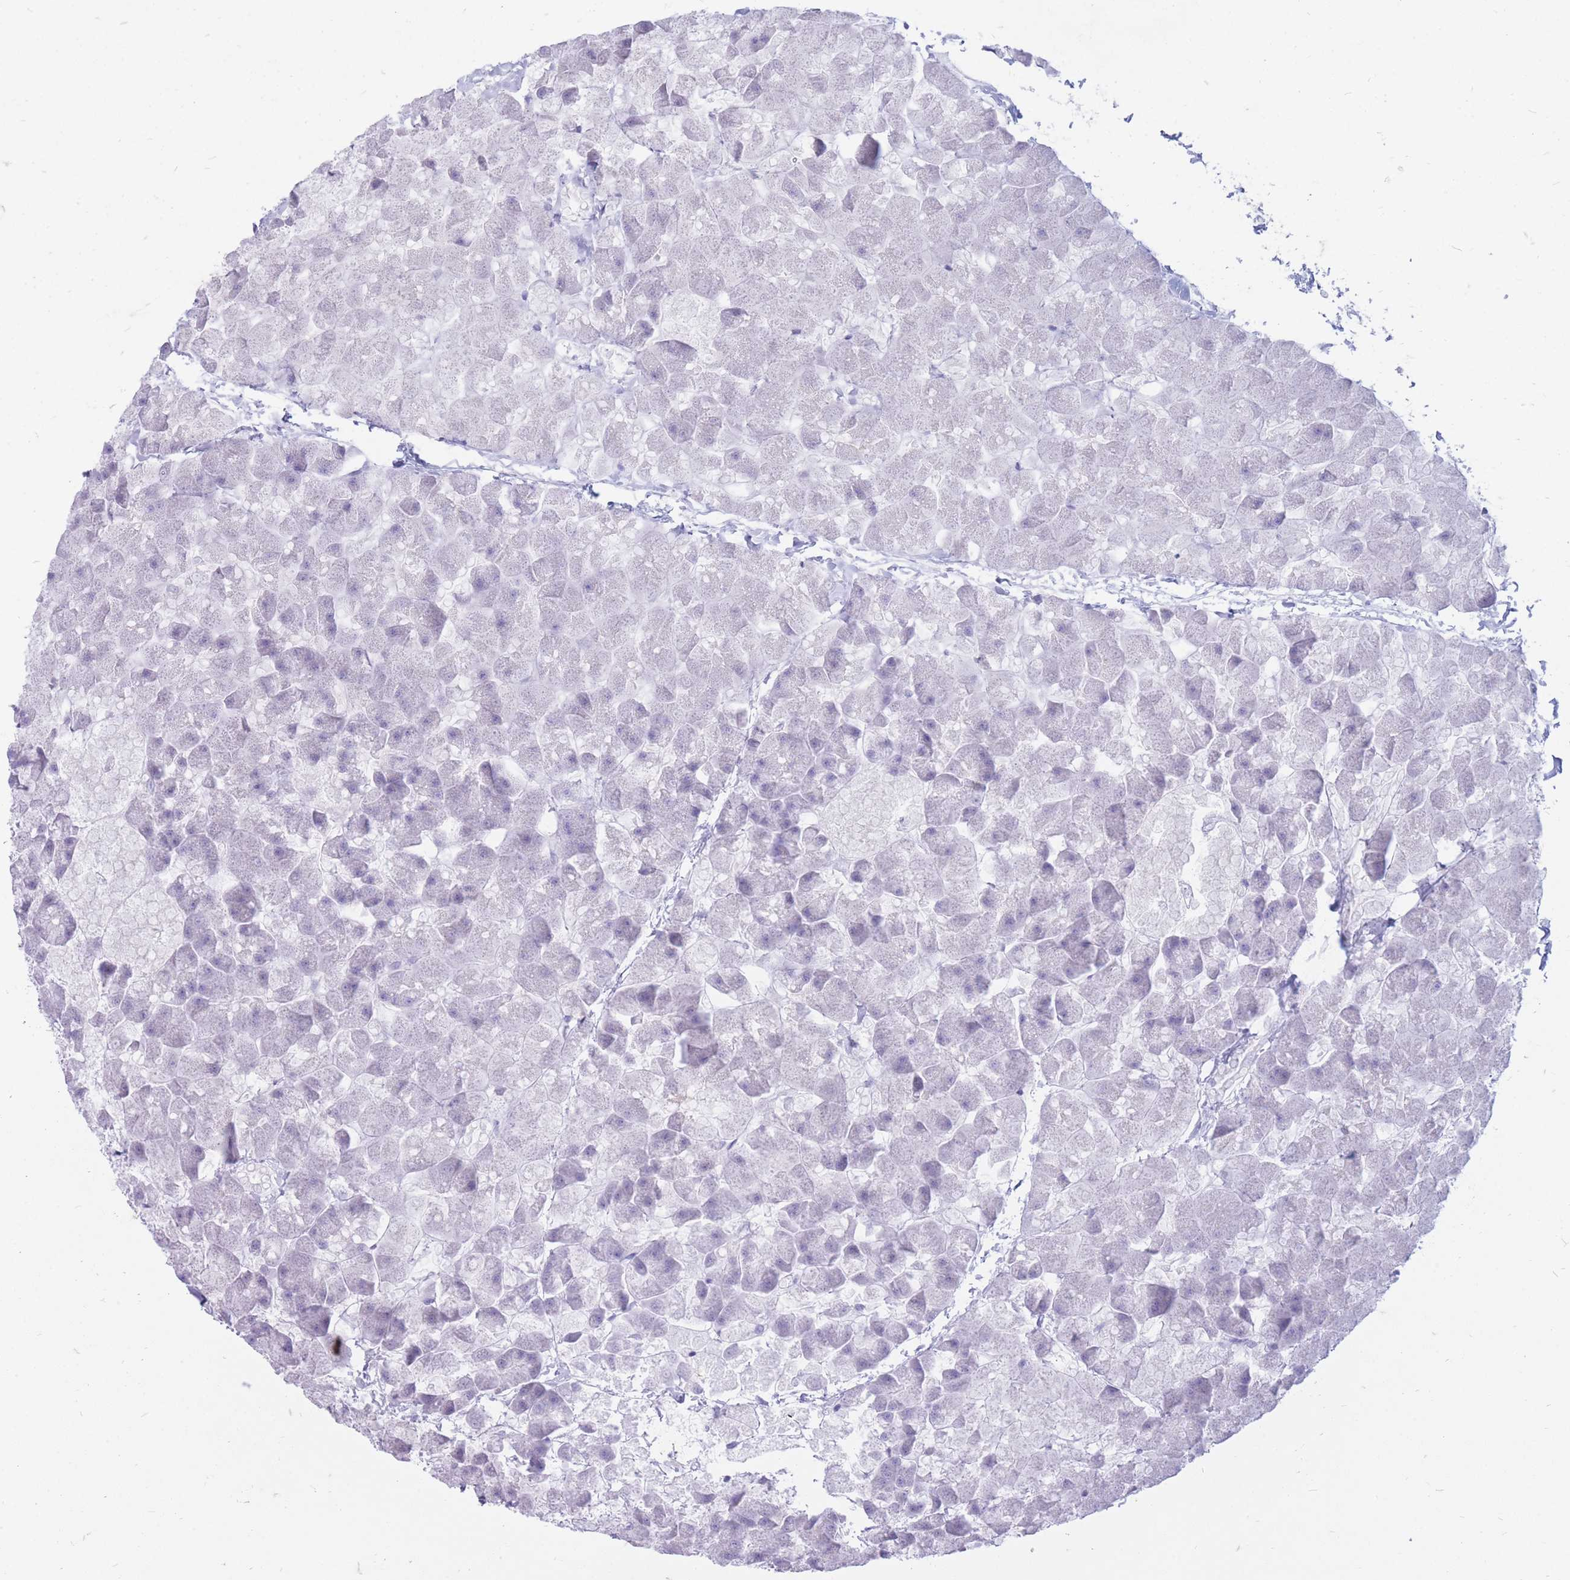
{"staining": {"intensity": "negative", "quantity": "none", "location": "none"}, "tissue": "pancreas", "cell_type": "Exocrine glandular cells", "image_type": "normal", "snomed": [{"axis": "morphology", "description": "Normal tissue, NOS"}, {"axis": "topography", "description": "Pancreas"}], "caption": "DAB immunohistochemical staining of unremarkable human pancreas displays no significant staining in exocrine glandular cells.", "gene": "ZFP37", "patient": {"sex": "male", "age": 35}}